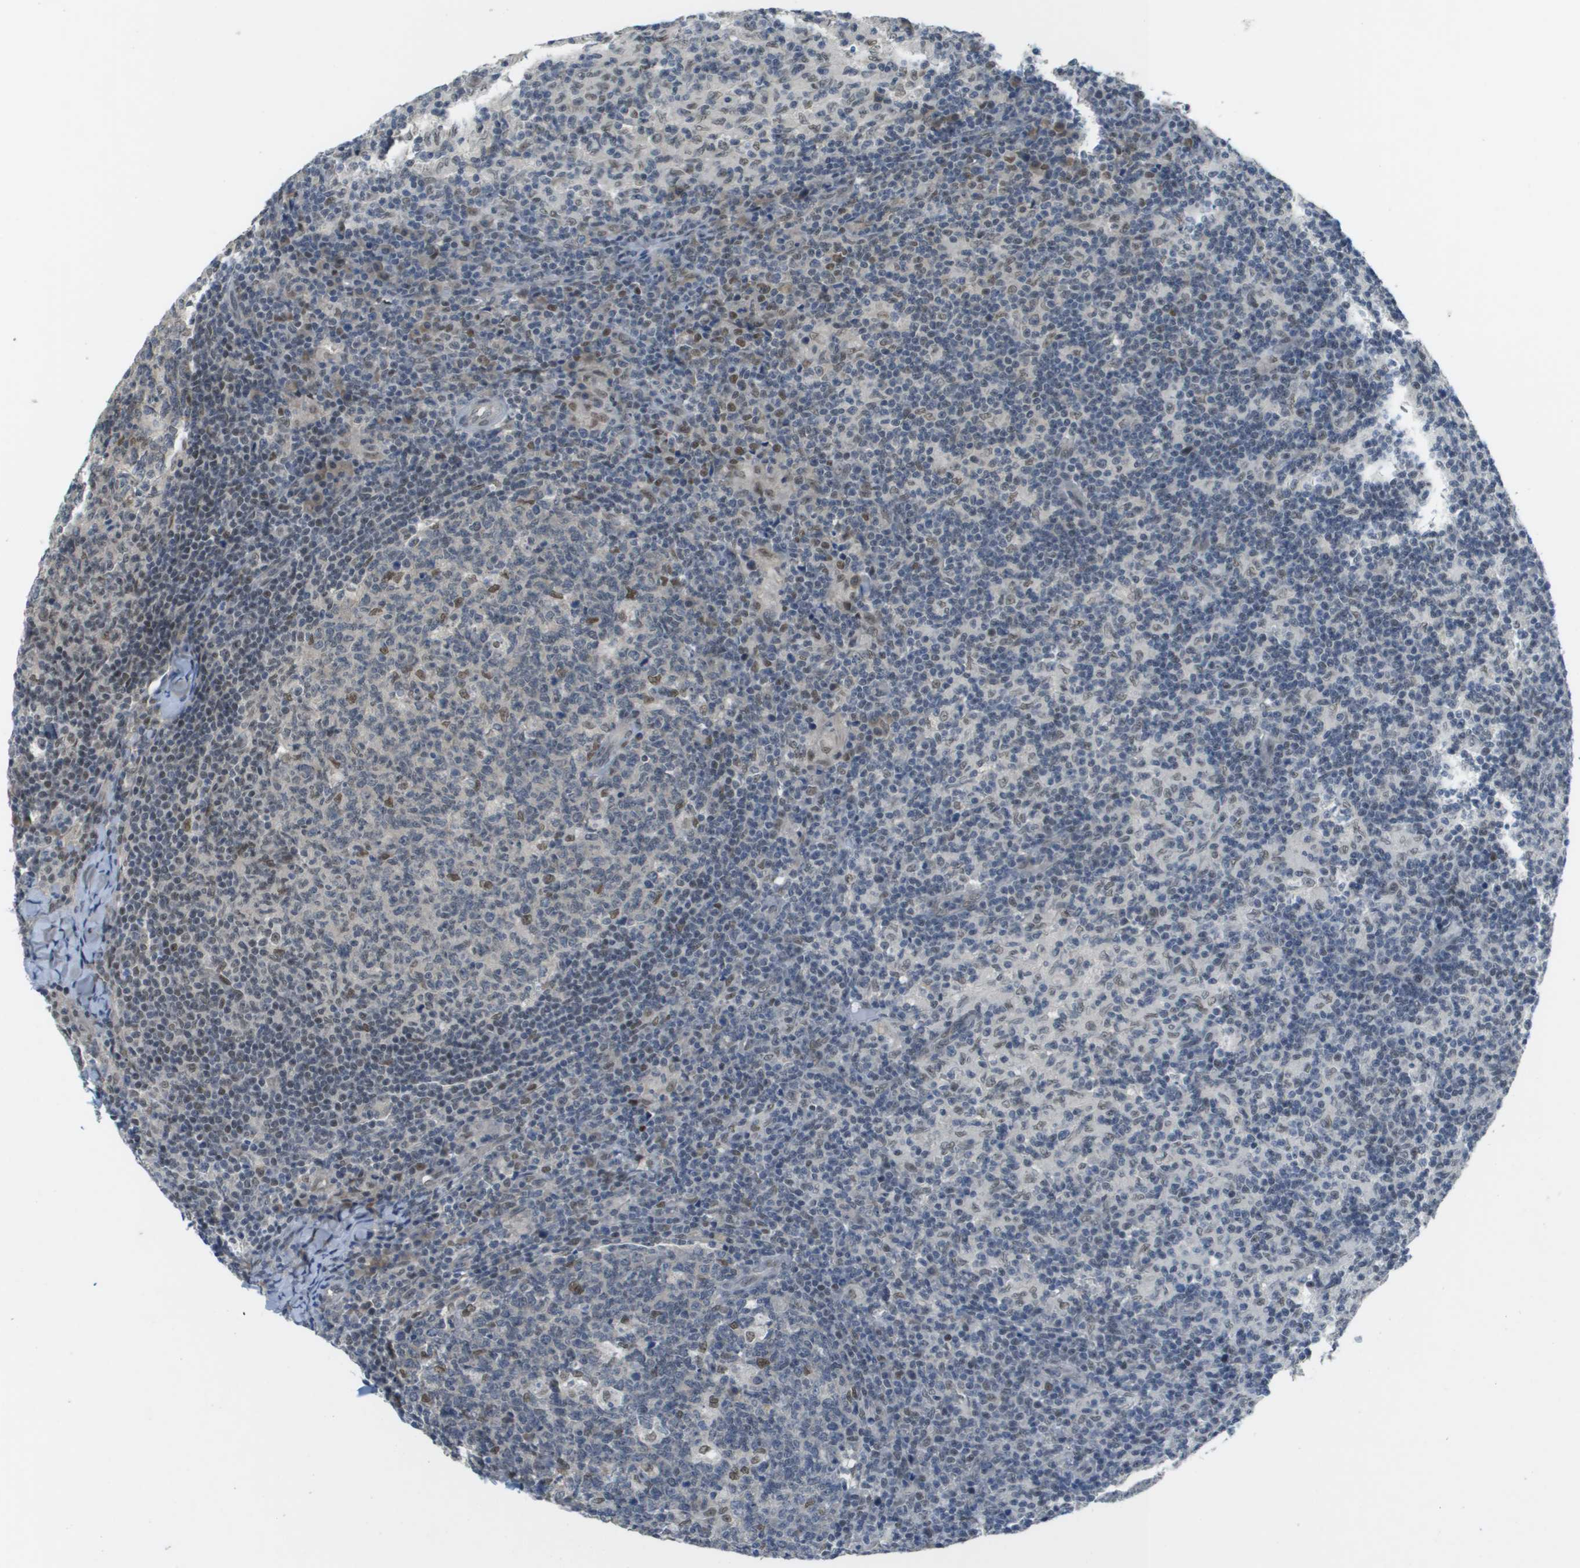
{"staining": {"intensity": "moderate", "quantity": "<25%", "location": "nuclear"}, "tissue": "lymph node", "cell_type": "Germinal center cells", "image_type": "normal", "snomed": [{"axis": "morphology", "description": "Normal tissue, NOS"}, {"axis": "morphology", "description": "Inflammation, NOS"}, {"axis": "topography", "description": "Lymph node"}], "caption": "Immunohistochemistry staining of unremarkable lymph node, which demonstrates low levels of moderate nuclear positivity in approximately <25% of germinal center cells indicating moderate nuclear protein positivity. The staining was performed using DAB (3,3'-diaminobenzidine) (brown) for protein detection and nuclei were counterstained in hematoxylin (blue).", "gene": "ARID1B", "patient": {"sex": "male", "age": 55}}